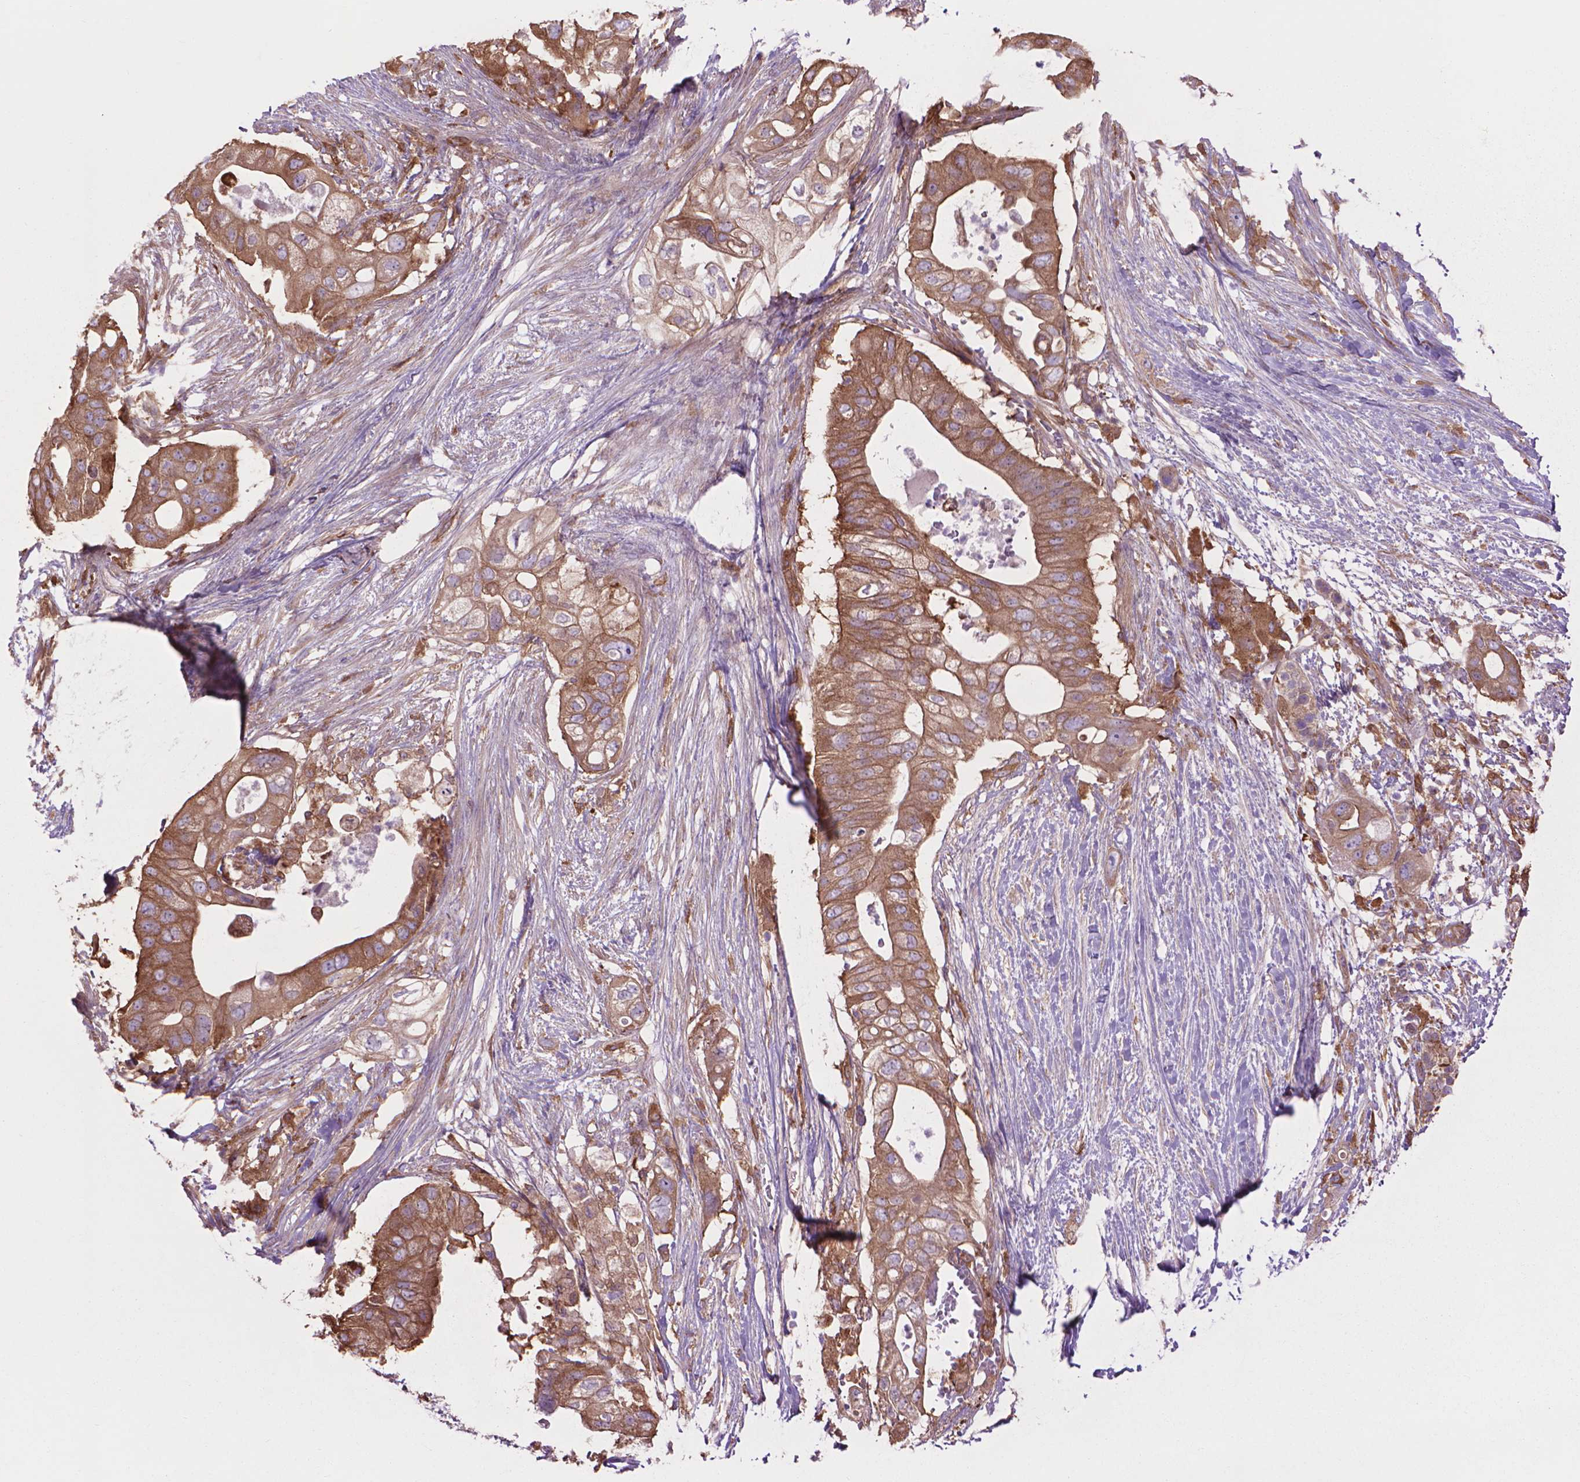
{"staining": {"intensity": "moderate", "quantity": ">75%", "location": "cytoplasmic/membranous"}, "tissue": "pancreatic cancer", "cell_type": "Tumor cells", "image_type": "cancer", "snomed": [{"axis": "morphology", "description": "Adenocarcinoma, NOS"}, {"axis": "topography", "description": "Pancreas"}], "caption": "Immunohistochemical staining of pancreatic cancer shows medium levels of moderate cytoplasmic/membranous protein staining in about >75% of tumor cells. The protein is stained brown, and the nuclei are stained in blue (DAB IHC with brightfield microscopy, high magnification).", "gene": "CORO1B", "patient": {"sex": "female", "age": 72}}